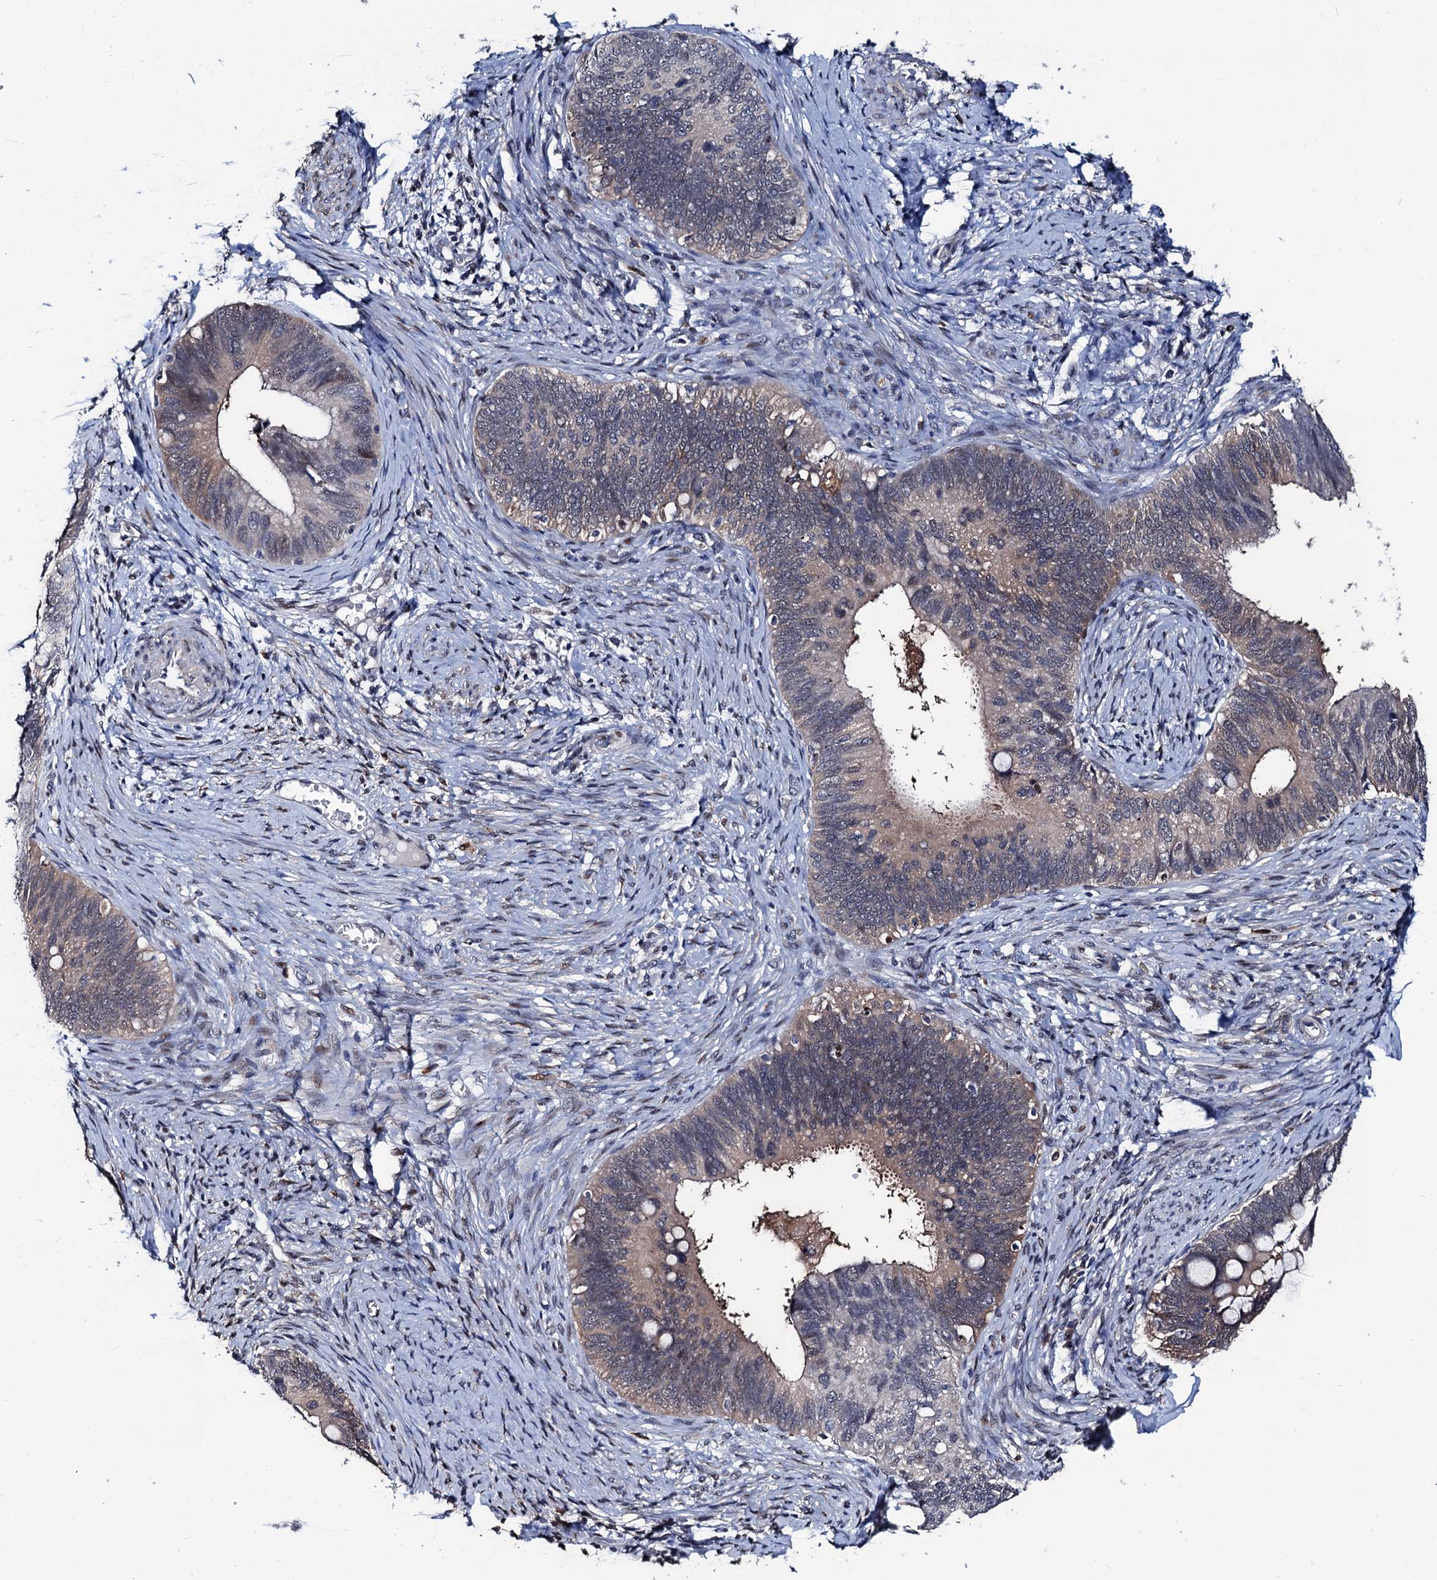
{"staining": {"intensity": "weak", "quantity": "<25%", "location": "cytoplasmic/membranous,nuclear"}, "tissue": "cervical cancer", "cell_type": "Tumor cells", "image_type": "cancer", "snomed": [{"axis": "morphology", "description": "Adenocarcinoma, NOS"}, {"axis": "topography", "description": "Cervix"}], "caption": "Immunohistochemical staining of human cervical cancer reveals no significant expression in tumor cells.", "gene": "FAM222A", "patient": {"sex": "female", "age": 42}}